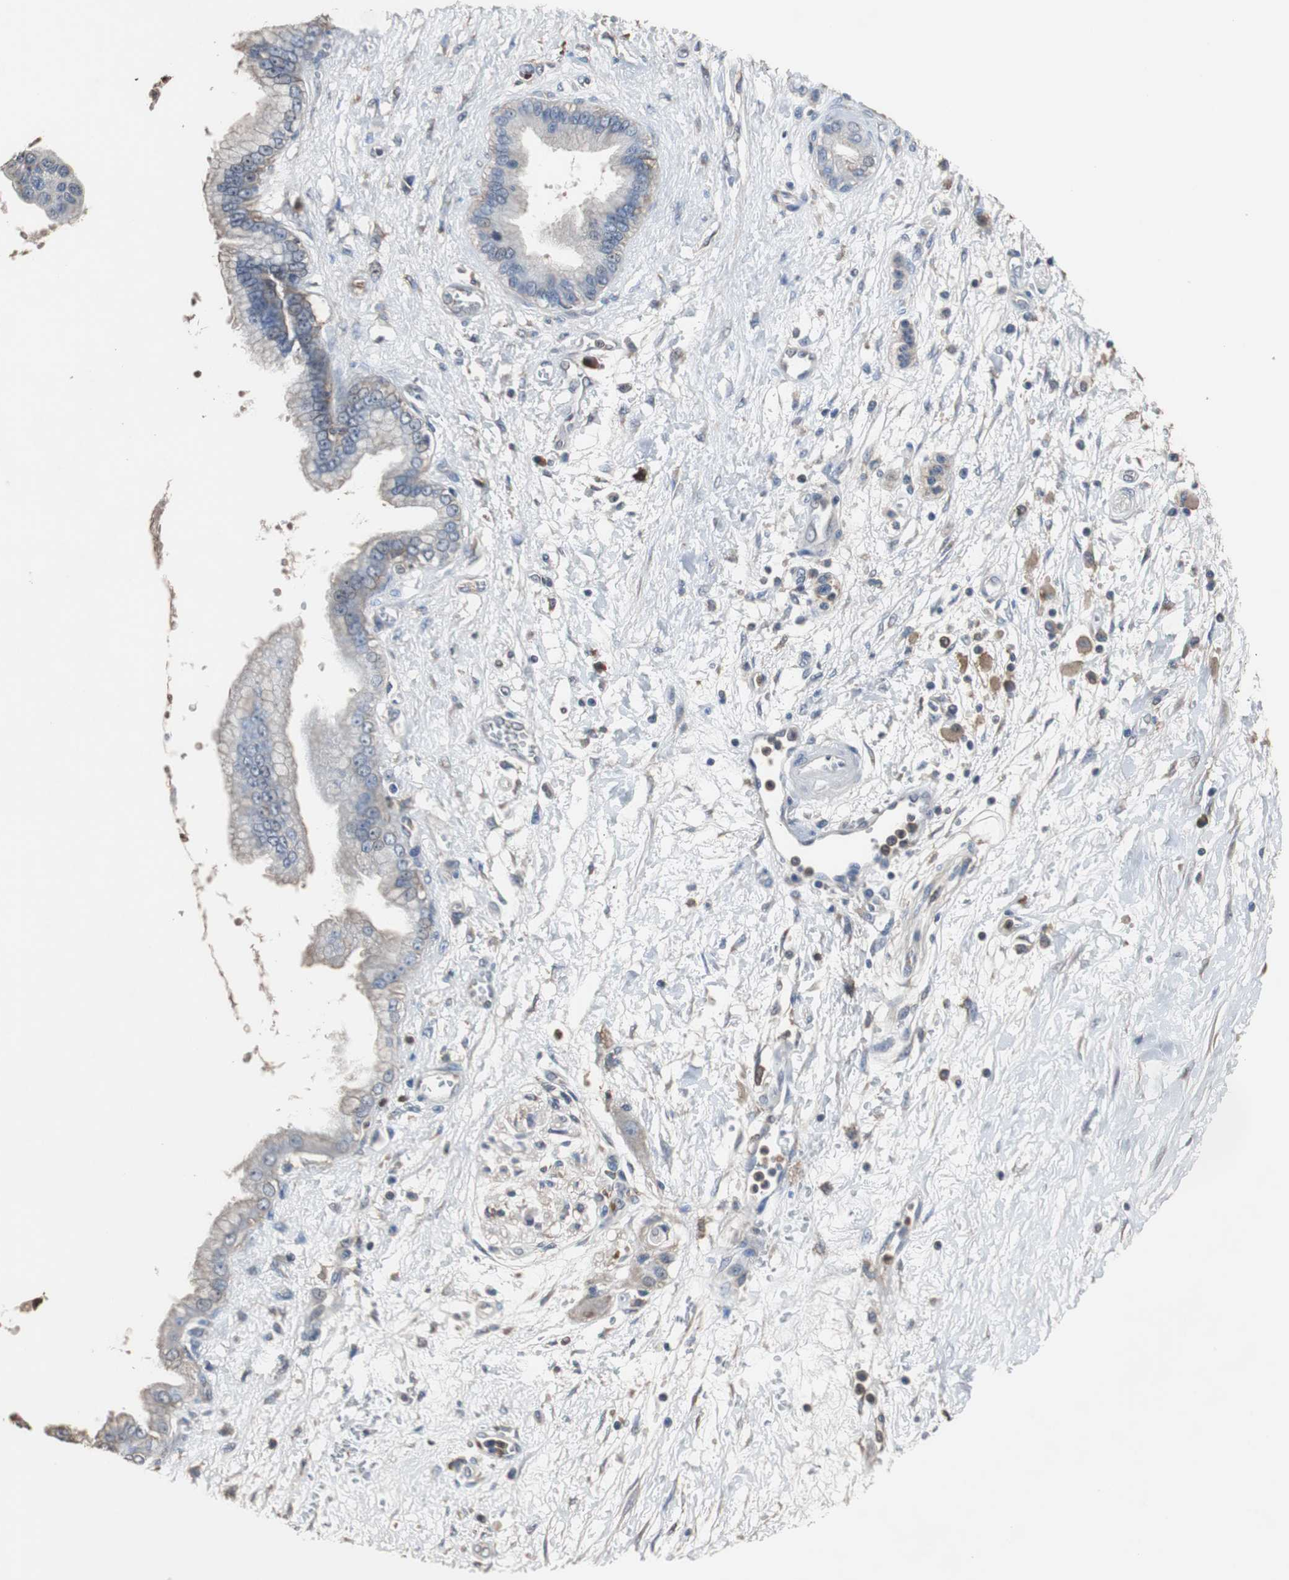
{"staining": {"intensity": "negative", "quantity": "none", "location": "none"}, "tissue": "pancreatic cancer", "cell_type": "Tumor cells", "image_type": "cancer", "snomed": [{"axis": "morphology", "description": "Adenocarcinoma, NOS"}, {"axis": "topography", "description": "Pancreas"}], "caption": "Immunohistochemistry histopathology image of neoplastic tissue: pancreatic adenocarcinoma stained with DAB demonstrates no significant protein expression in tumor cells.", "gene": "SCIMP", "patient": {"sex": "male", "age": 59}}